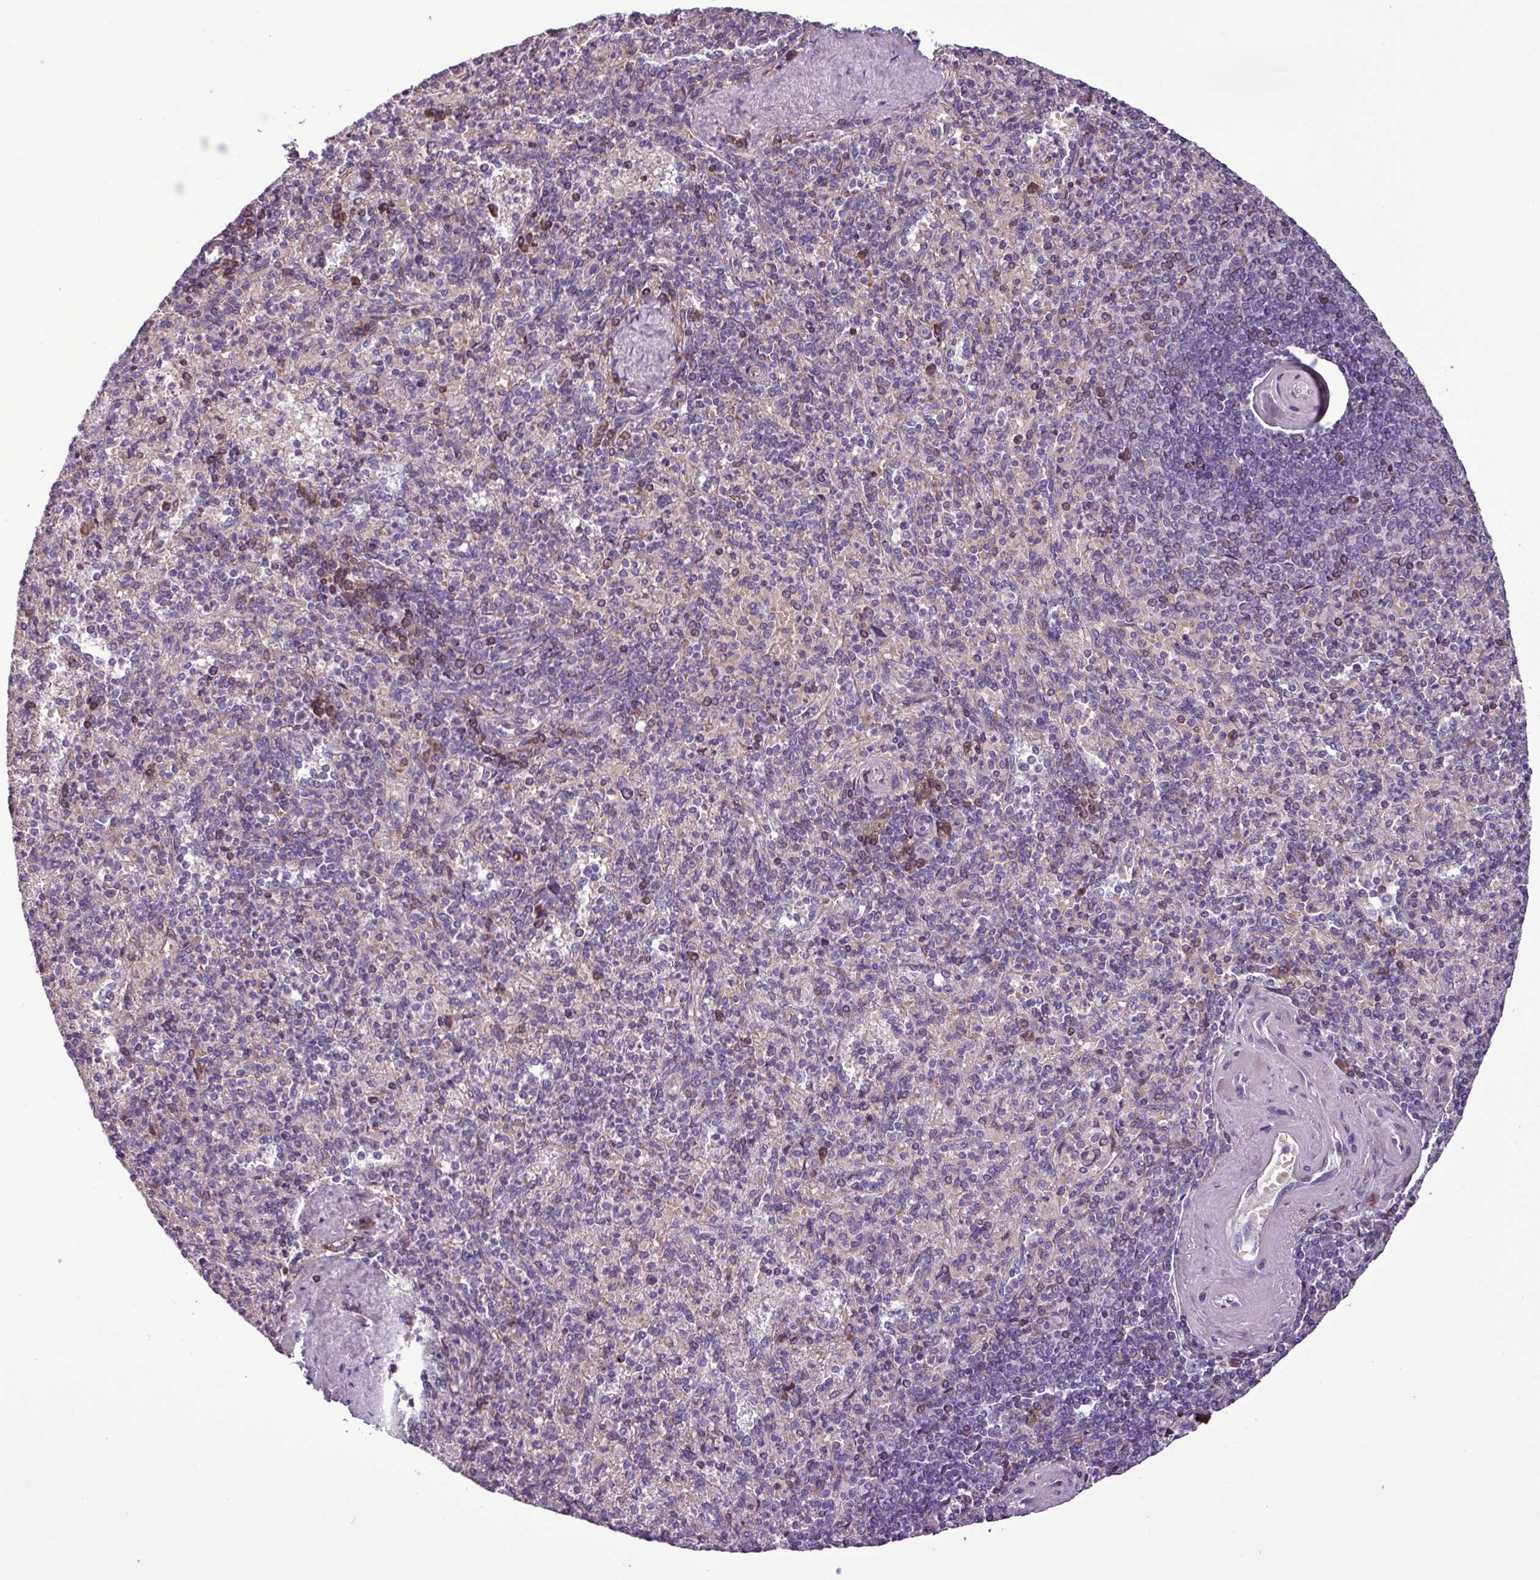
{"staining": {"intensity": "negative", "quantity": "none", "location": "none"}, "tissue": "spleen", "cell_type": "Cells in red pulp", "image_type": "normal", "snomed": [{"axis": "morphology", "description": "Normal tissue, NOS"}, {"axis": "topography", "description": "Spleen"}], "caption": "This is a photomicrograph of immunohistochemistry (IHC) staining of unremarkable spleen, which shows no expression in cells in red pulp.", "gene": "FAM183A", "patient": {"sex": "male", "age": 82}}